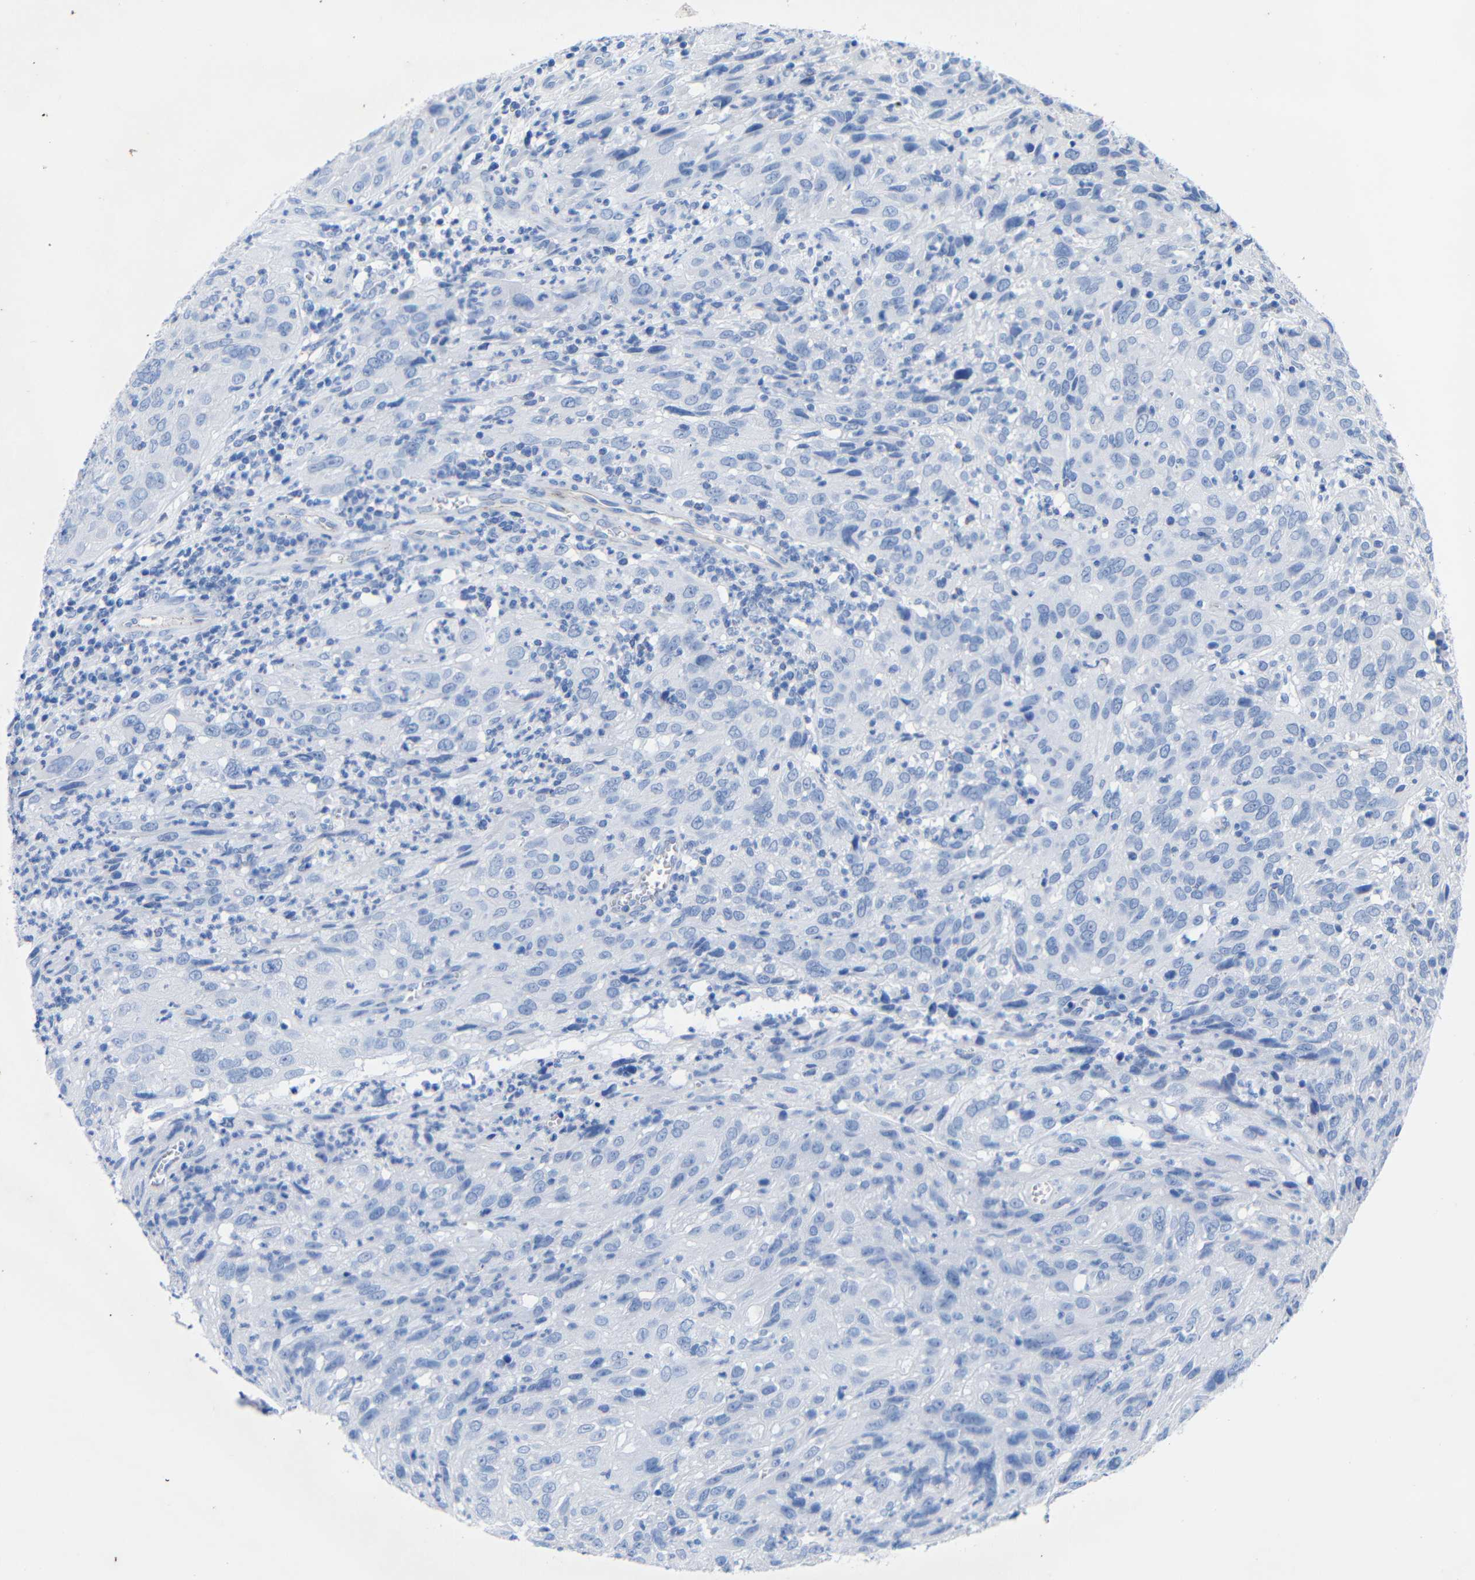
{"staining": {"intensity": "negative", "quantity": "none", "location": "none"}, "tissue": "cervical cancer", "cell_type": "Tumor cells", "image_type": "cancer", "snomed": [{"axis": "morphology", "description": "Squamous cell carcinoma, NOS"}, {"axis": "topography", "description": "Cervix"}], "caption": "This is an immunohistochemistry (IHC) image of human cervical squamous cell carcinoma. There is no positivity in tumor cells.", "gene": "CGNL1", "patient": {"sex": "female", "age": 32}}